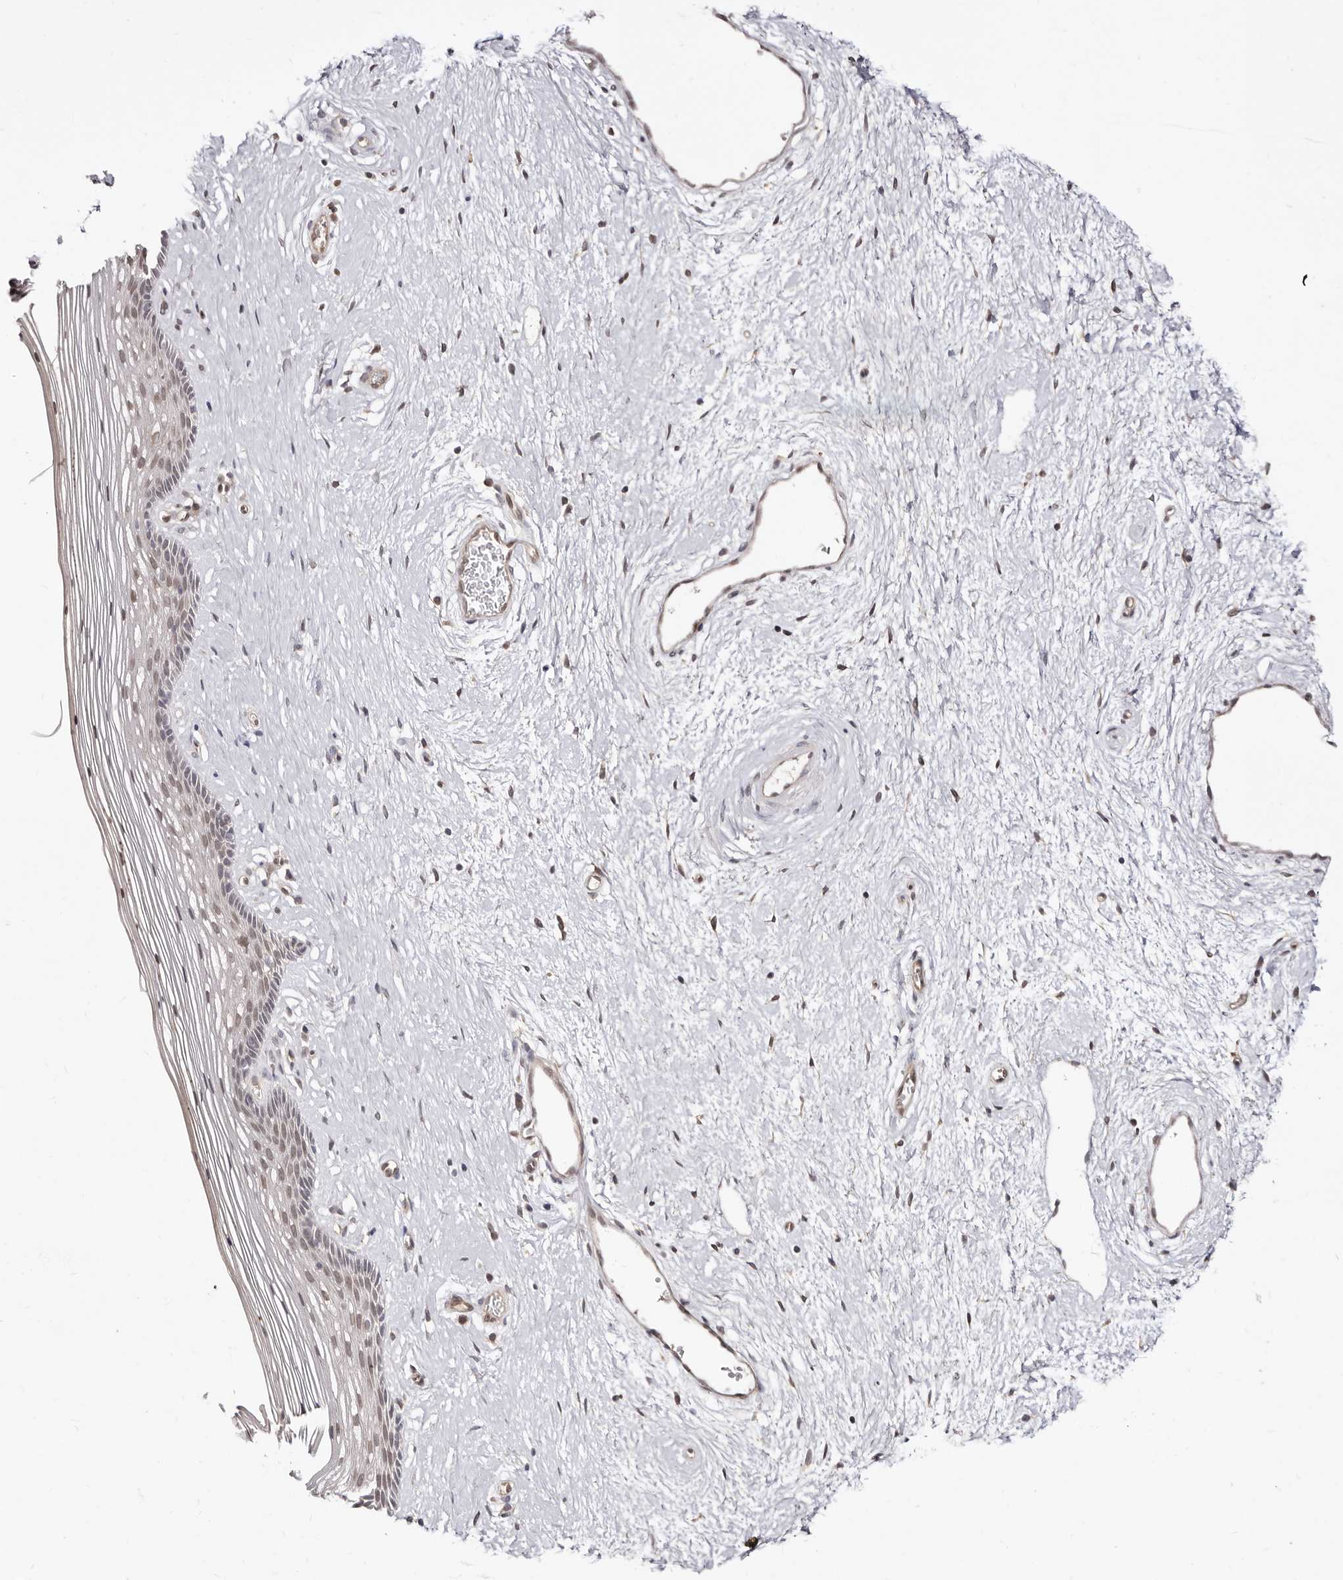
{"staining": {"intensity": "weak", "quantity": "25%-75%", "location": "nuclear"}, "tissue": "vagina", "cell_type": "Squamous epithelial cells", "image_type": "normal", "snomed": [{"axis": "morphology", "description": "Normal tissue, NOS"}, {"axis": "topography", "description": "Vagina"}], "caption": "Normal vagina exhibits weak nuclear expression in about 25%-75% of squamous epithelial cells, visualized by immunohistochemistry. The protein is stained brown, and the nuclei are stained in blue (DAB (3,3'-diaminobenzidine) IHC with brightfield microscopy, high magnification).", "gene": "LCORL", "patient": {"sex": "female", "age": 46}}